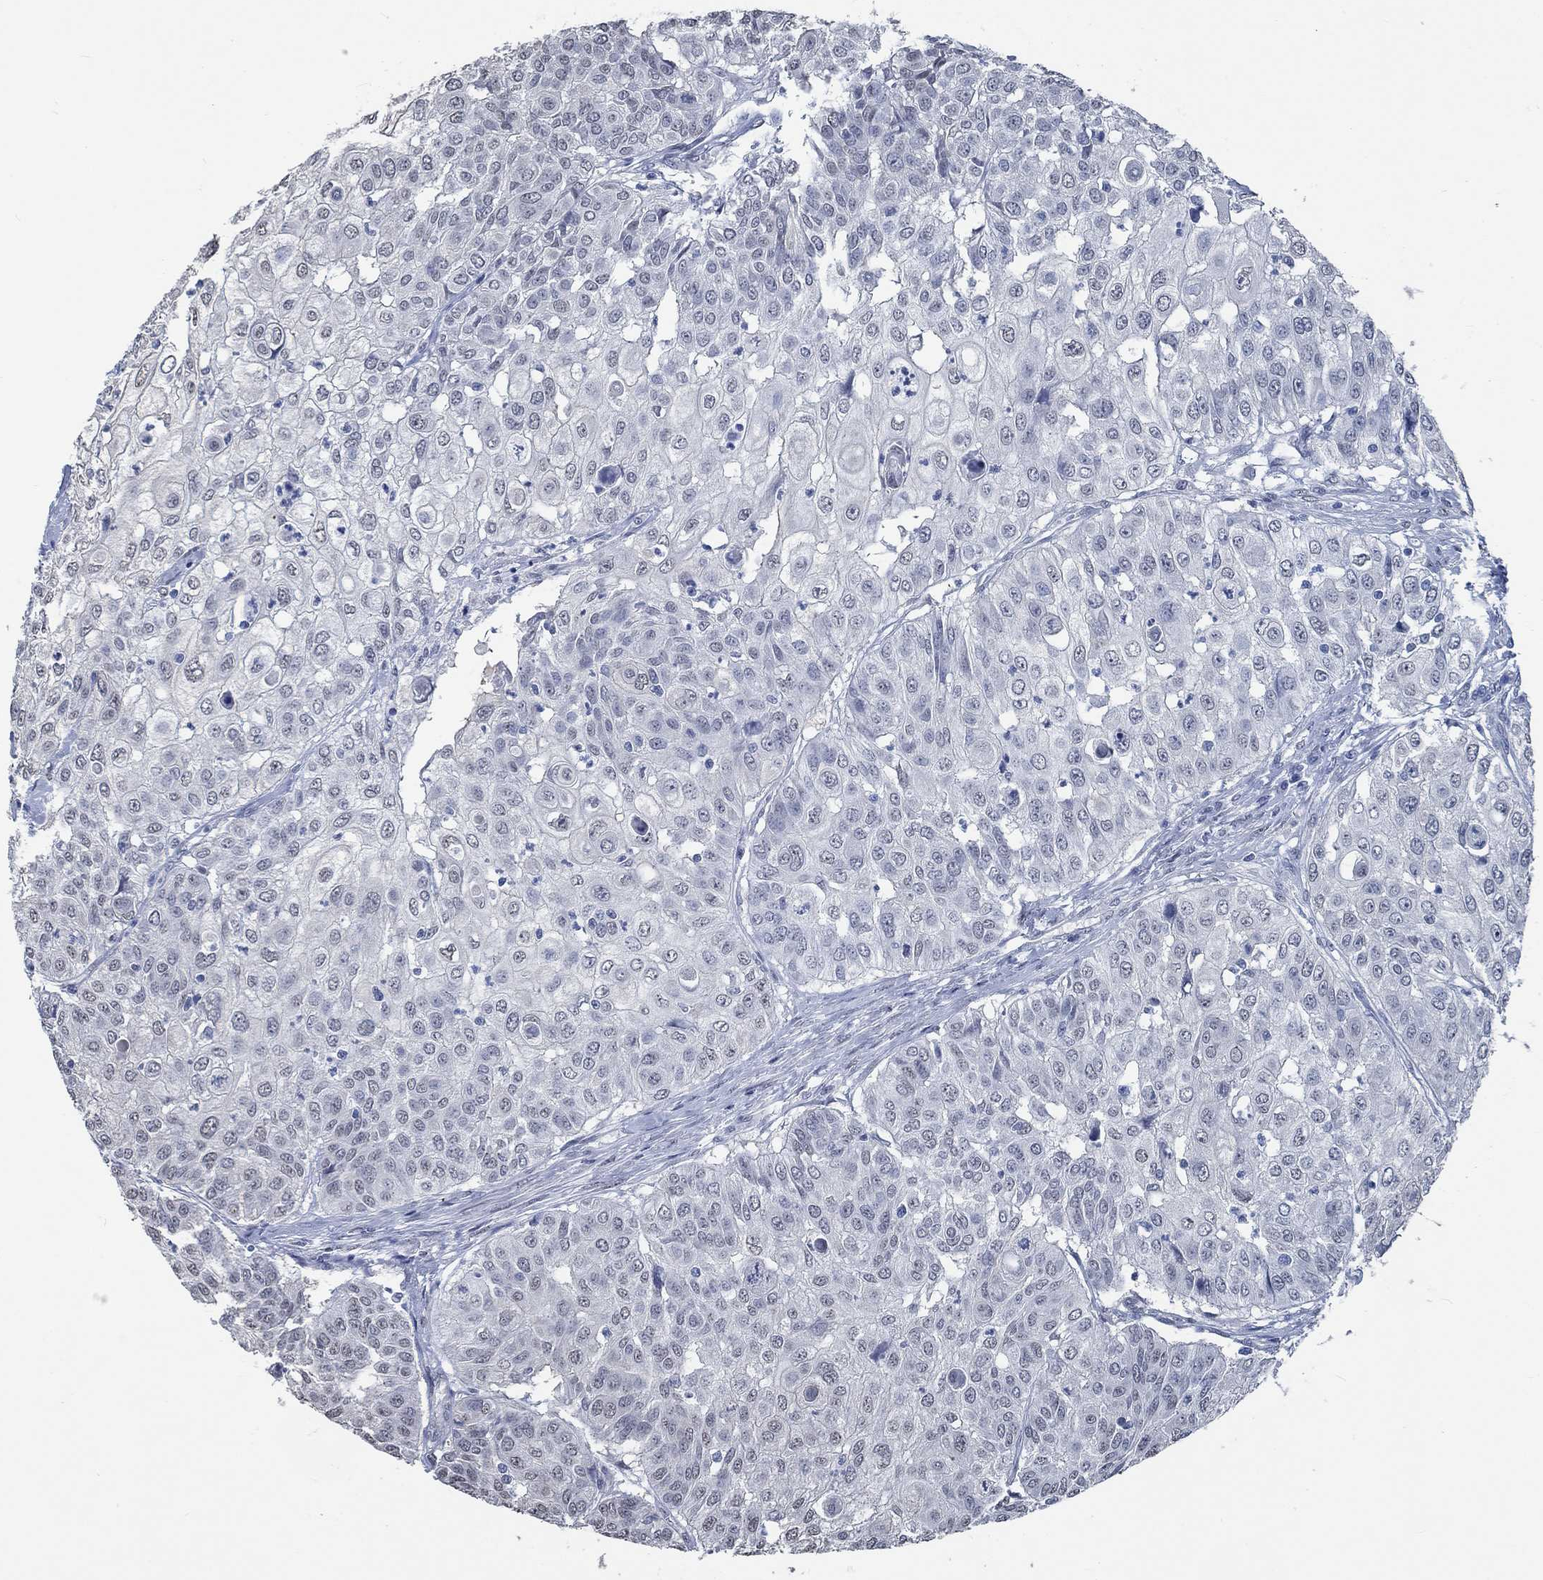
{"staining": {"intensity": "negative", "quantity": "none", "location": "none"}, "tissue": "urothelial cancer", "cell_type": "Tumor cells", "image_type": "cancer", "snomed": [{"axis": "morphology", "description": "Urothelial carcinoma, High grade"}, {"axis": "topography", "description": "Urinary bladder"}], "caption": "An immunohistochemistry (IHC) histopathology image of urothelial cancer is shown. There is no staining in tumor cells of urothelial cancer.", "gene": "OBSCN", "patient": {"sex": "female", "age": 79}}